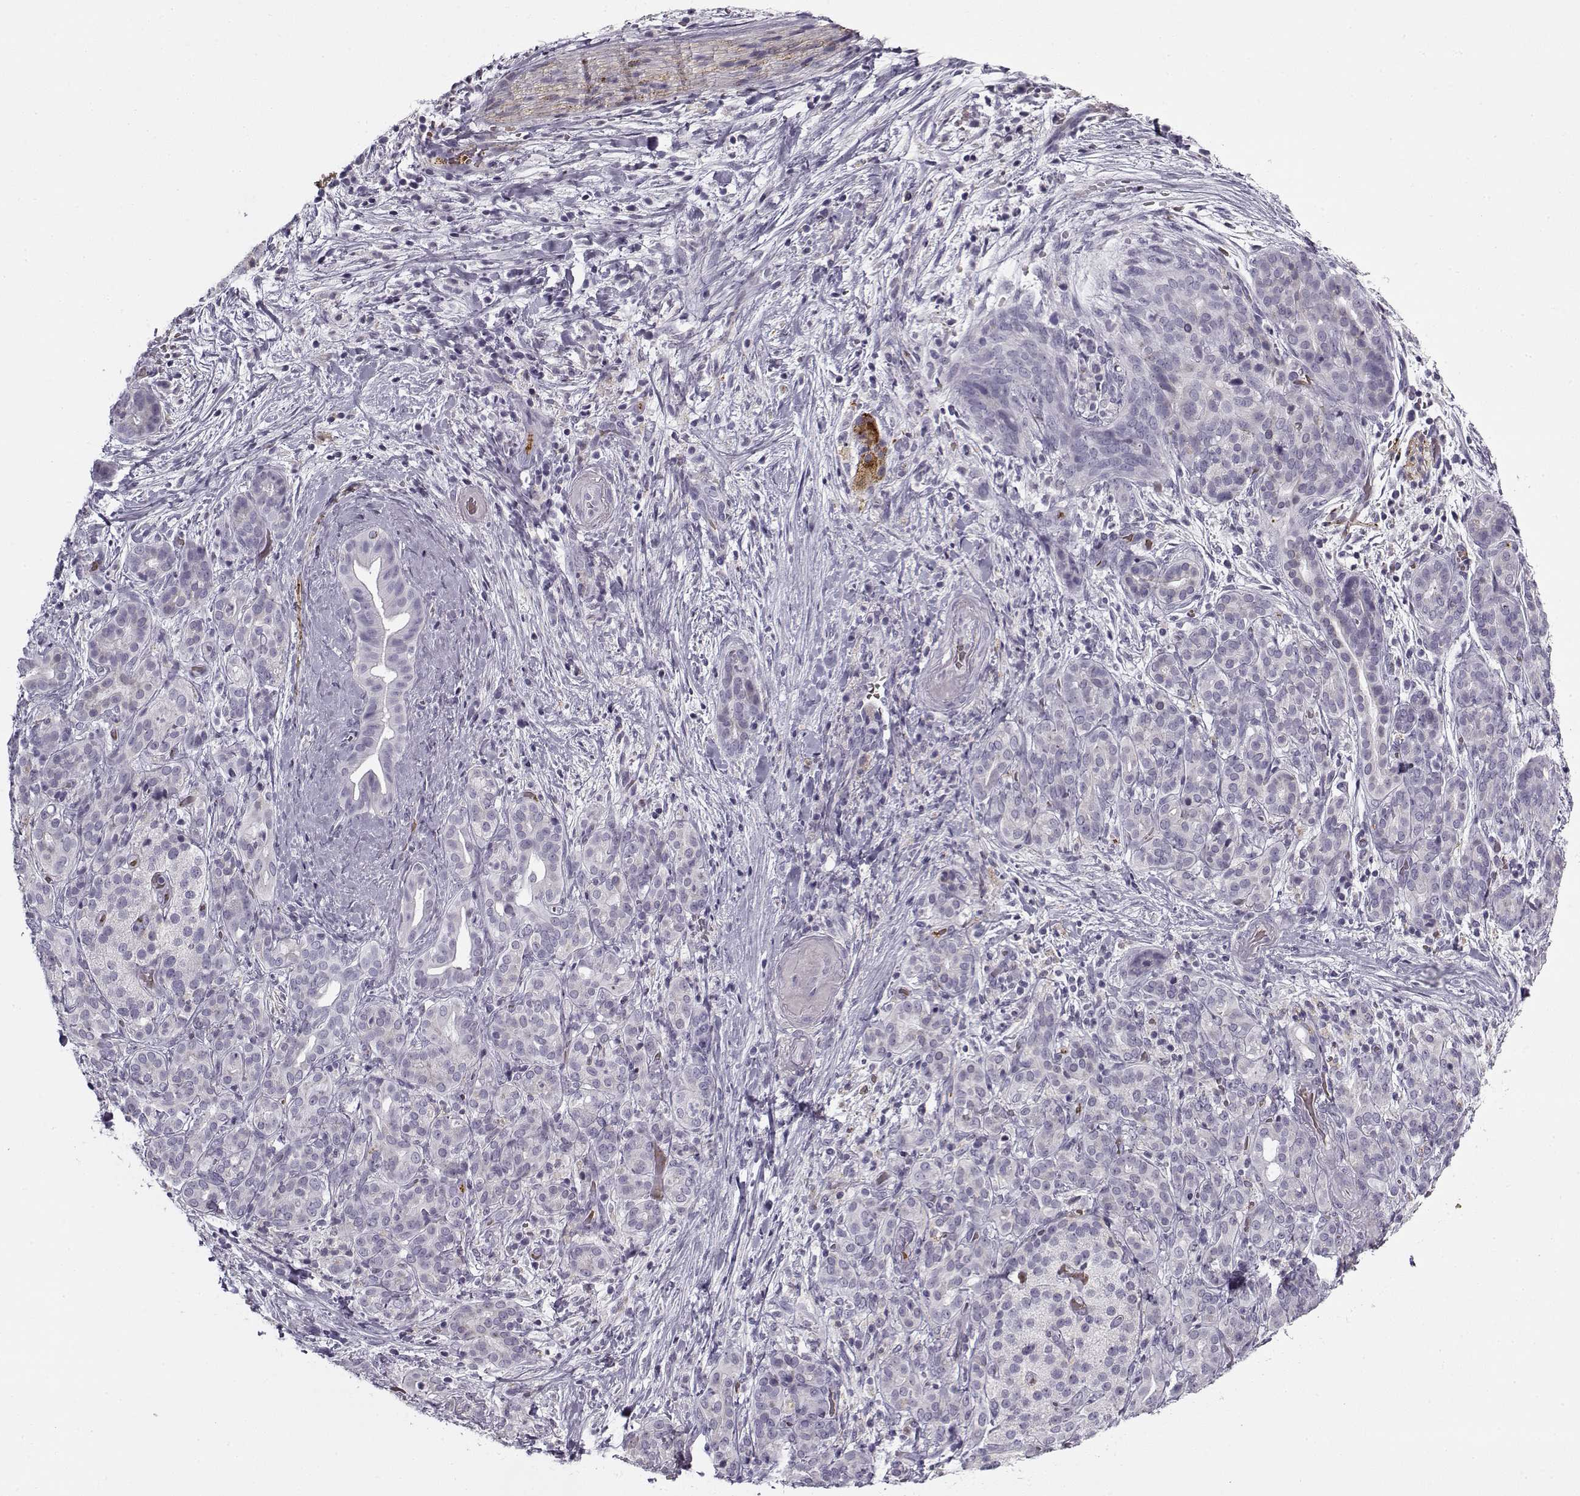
{"staining": {"intensity": "negative", "quantity": "none", "location": "none"}, "tissue": "pancreatic cancer", "cell_type": "Tumor cells", "image_type": "cancer", "snomed": [{"axis": "morphology", "description": "Adenocarcinoma, NOS"}, {"axis": "topography", "description": "Pancreas"}], "caption": "Tumor cells are negative for brown protein staining in pancreatic cancer (adenocarcinoma).", "gene": "SNCA", "patient": {"sex": "male", "age": 44}}